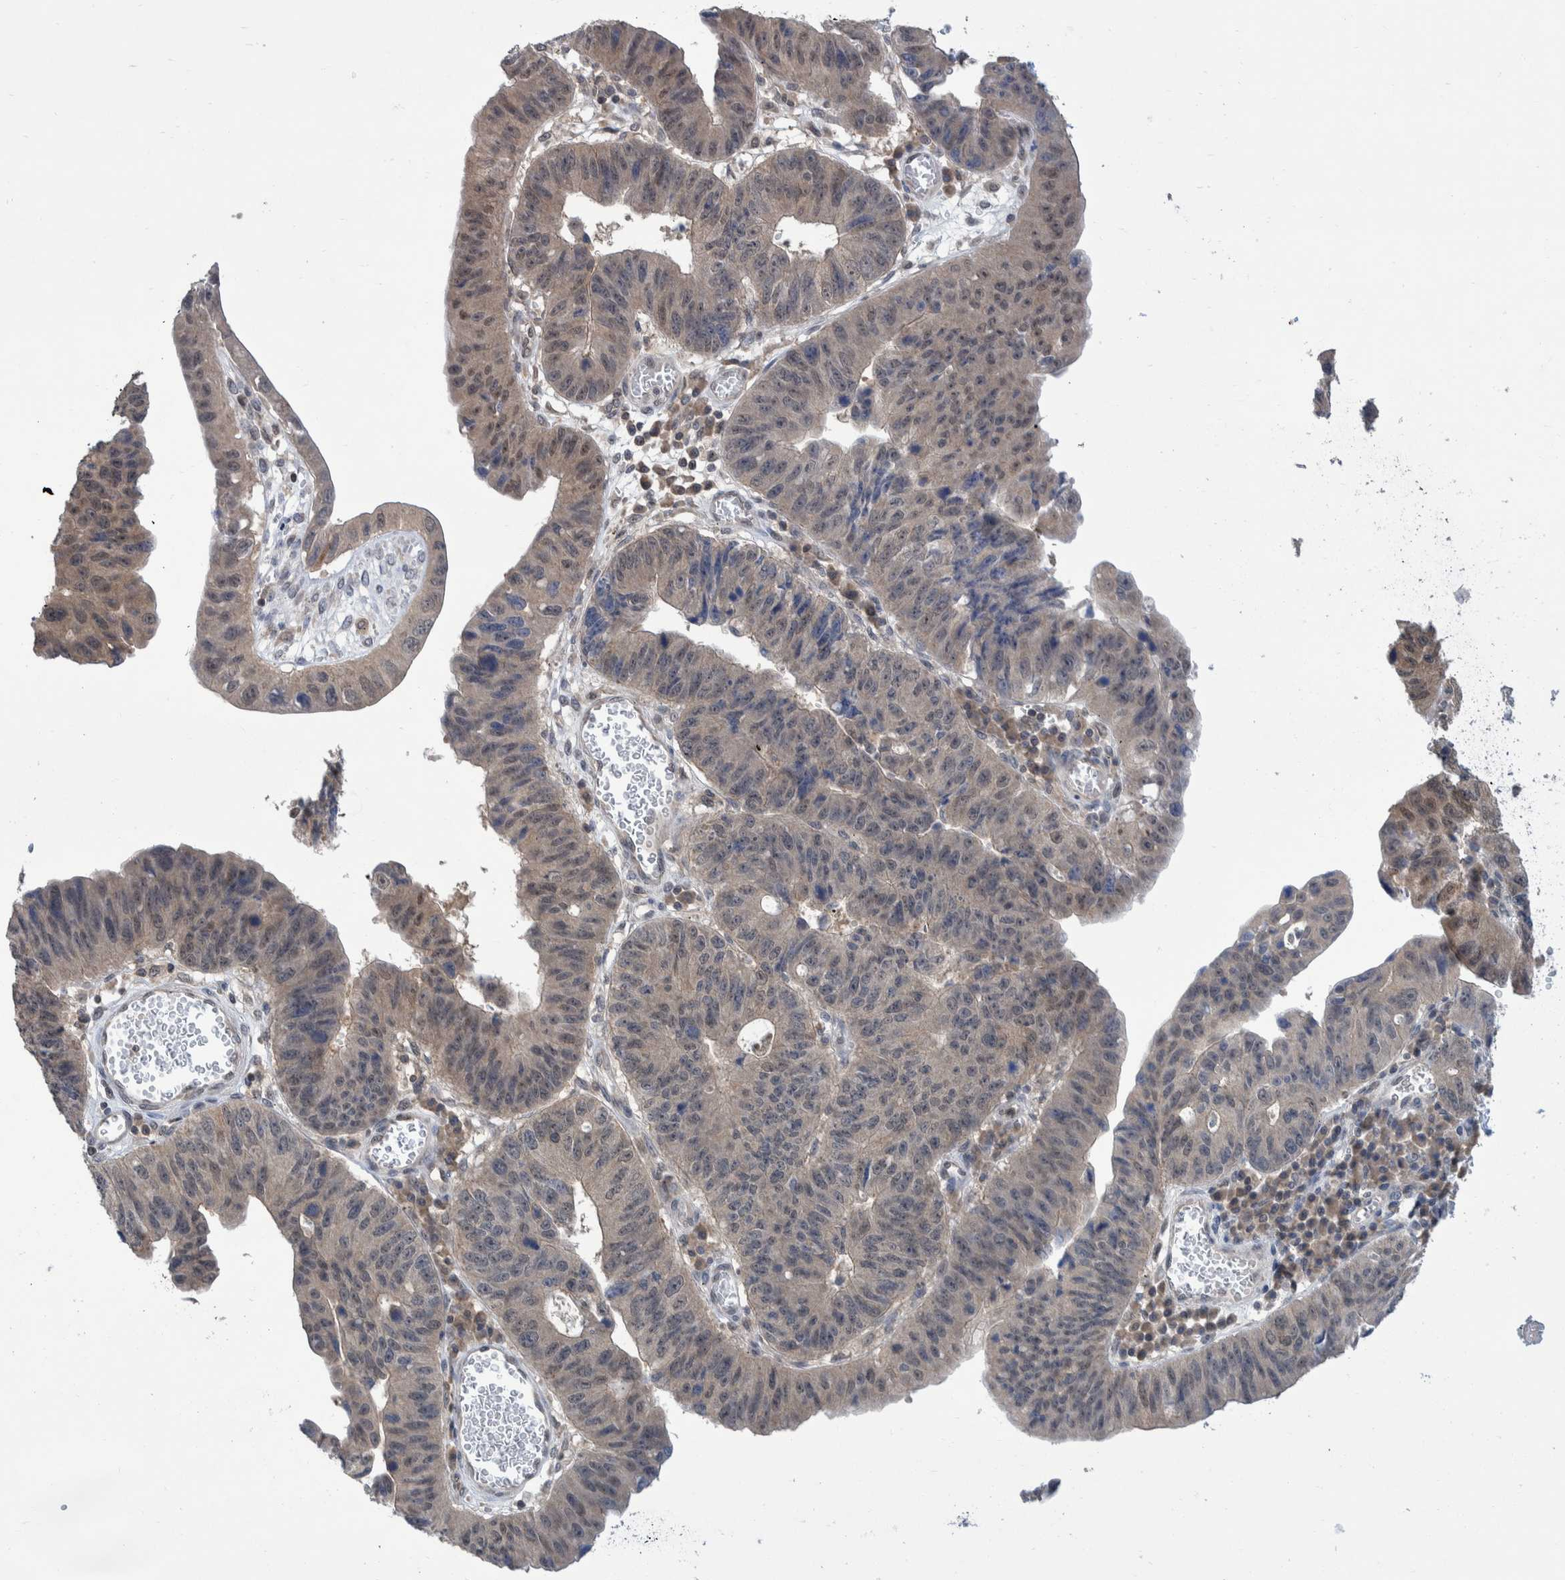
{"staining": {"intensity": "weak", "quantity": "25%-75%", "location": "cytoplasmic/membranous,nuclear"}, "tissue": "stomach cancer", "cell_type": "Tumor cells", "image_type": "cancer", "snomed": [{"axis": "morphology", "description": "Adenocarcinoma, NOS"}, {"axis": "topography", "description": "Stomach"}], "caption": "Stomach cancer (adenocarcinoma) tissue exhibits weak cytoplasmic/membranous and nuclear expression in approximately 25%-75% of tumor cells", "gene": "PLPBP", "patient": {"sex": "male", "age": 59}}